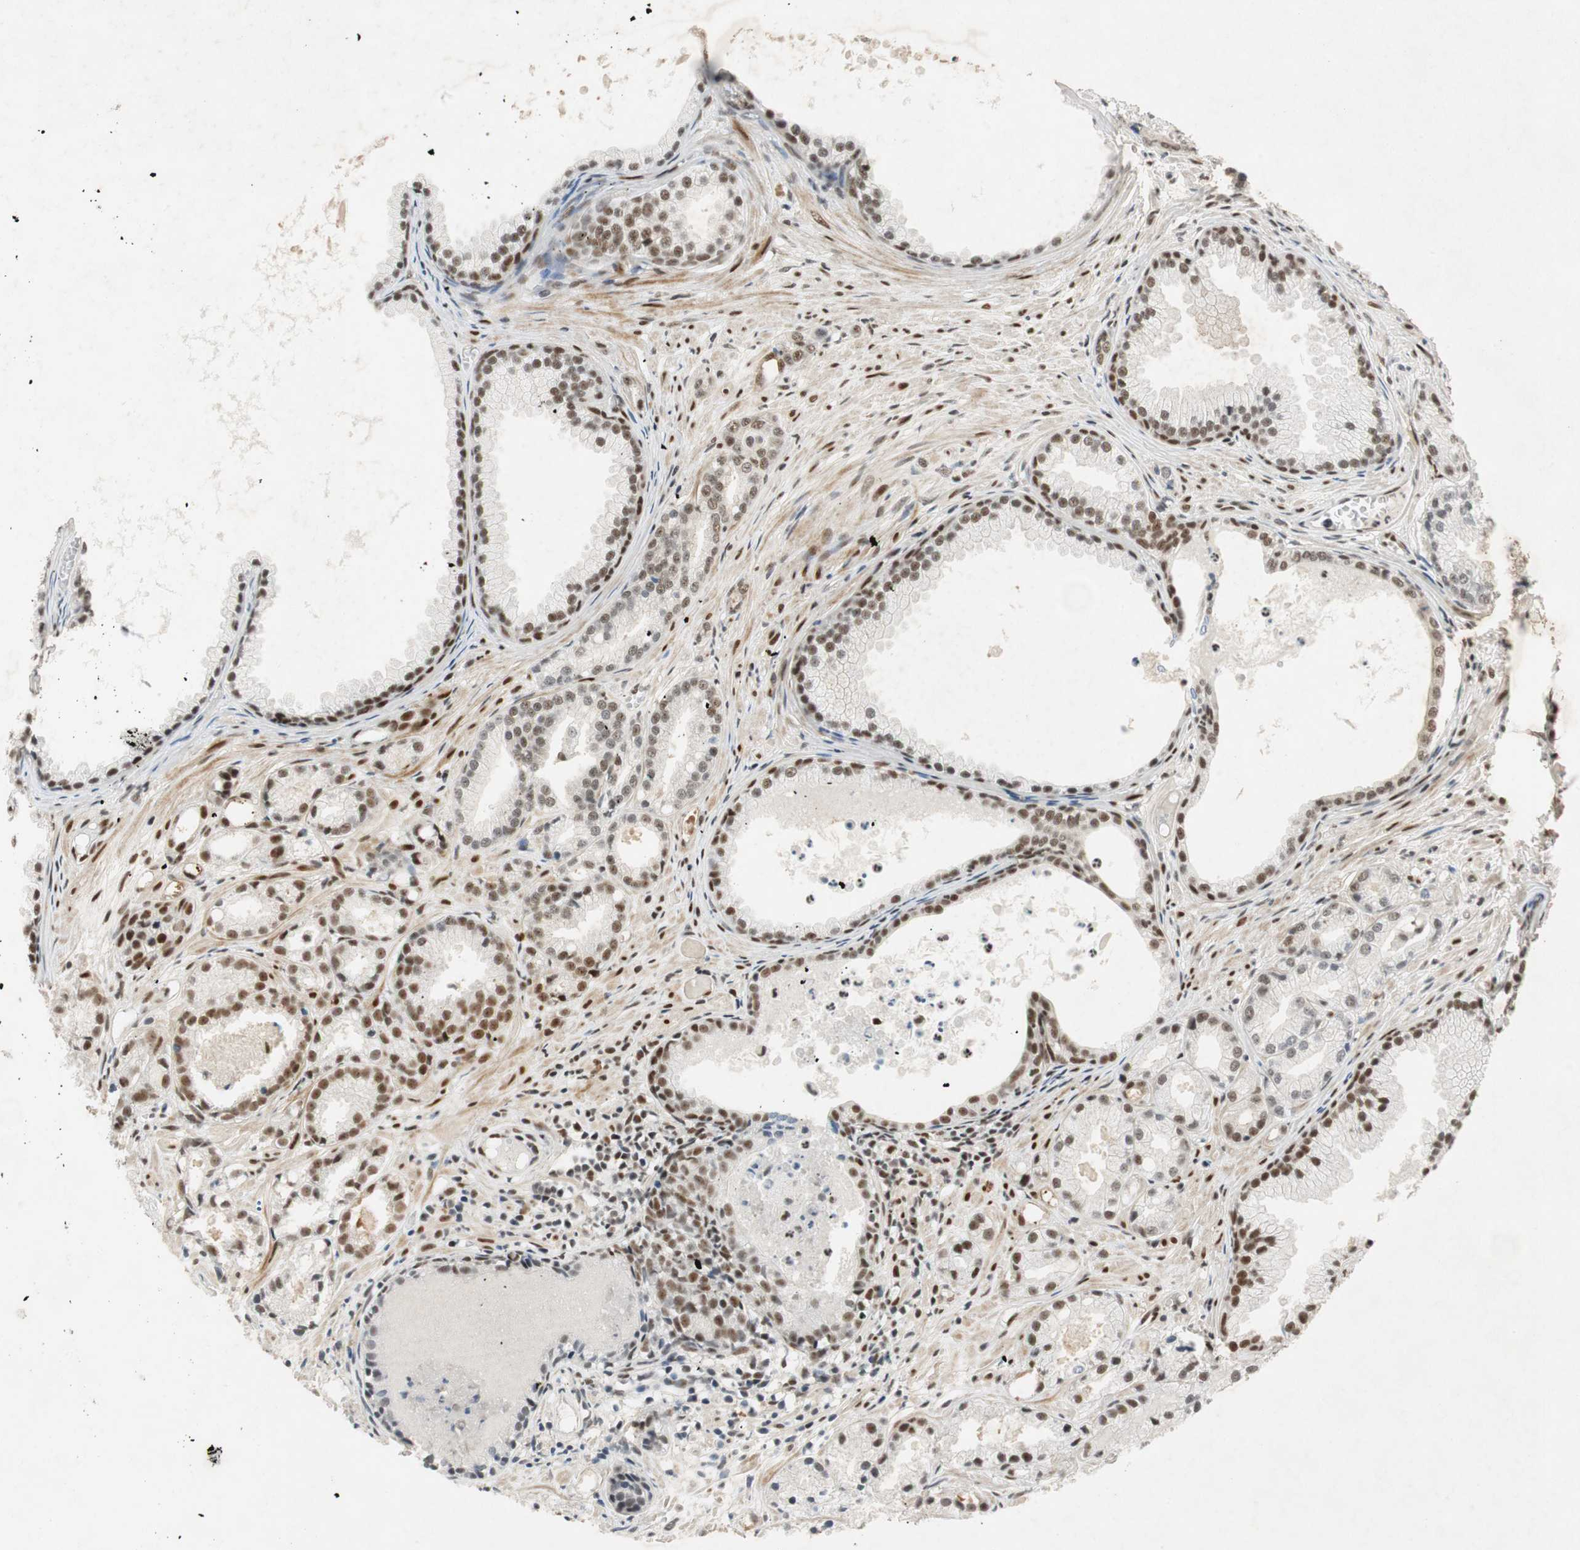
{"staining": {"intensity": "moderate", "quantity": "25%-75%", "location": "nuclear"}, "tissue": "prostate cancer", "cell_type": "Tumor cells", "image_type": "cancer", "snomed": [{"axis": "morphology", "description": "Adenocarcinoma, Low grade"}, {"axis": "topography", "description": "Prostate"}], "caption": "About 25%-75% of tumor cells in human prostate cancer show moderate nuclear protein positivity as visualized by brown immunohistochemical staining.", "gene": "NCBP3", "patient": {"sex": "male", "age": 72}}